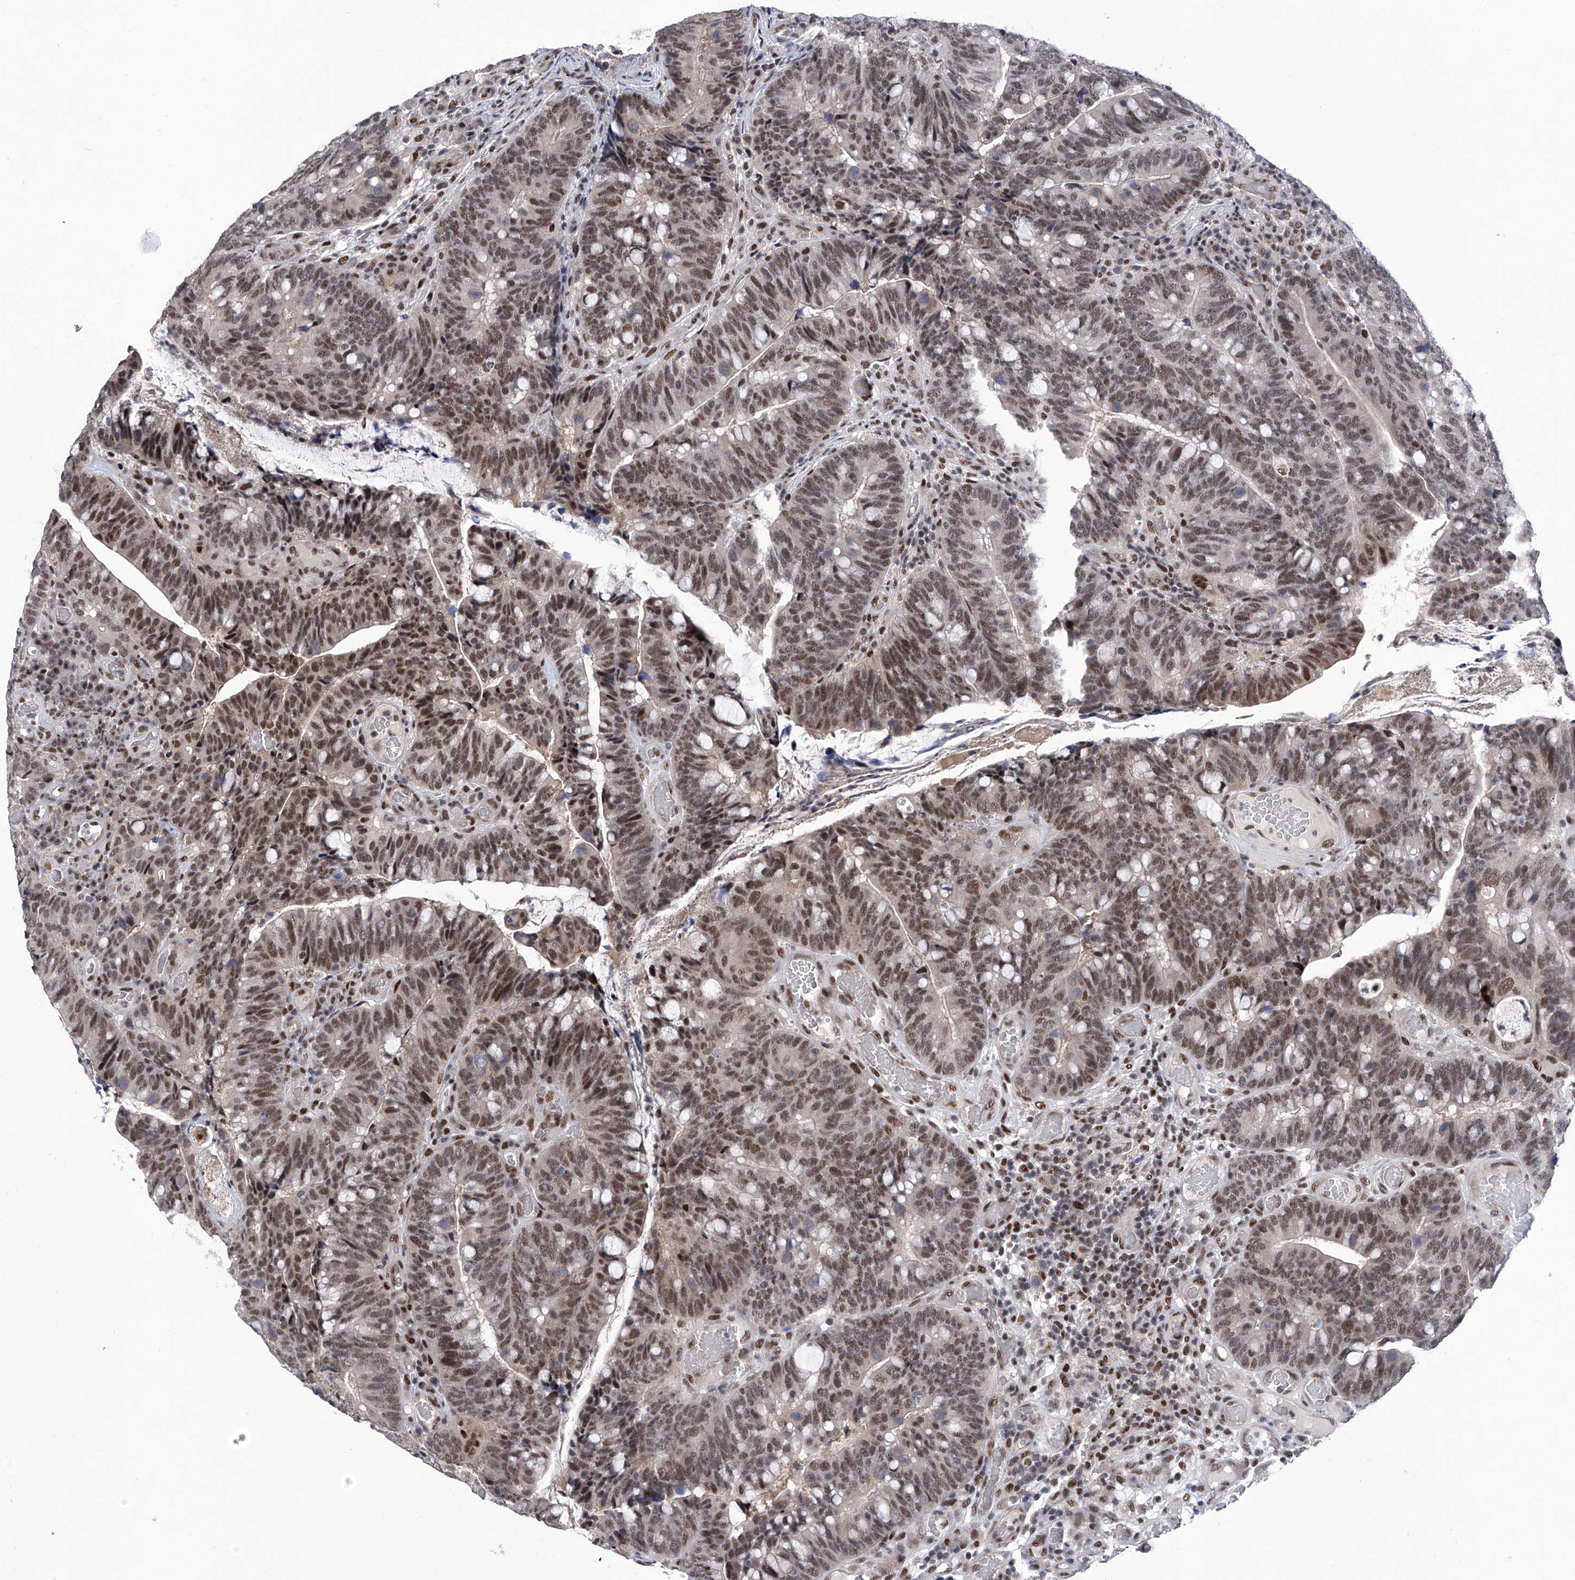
{"staining": {"intensity": "moderate", "quantity": ">75%", "location": "nuclear"}, "tissue": "colorectal cancer", "cell_type": "Tumor cells", "image_type": "cancer", "snomed": [{"axis": "morphology", "description": "Adenocarcinoma, NOS"}, {"axis": "topography", "description": "Colon"}], "caption": "This histopathology image shows immunohistochemistry staining of human colorectal cancer (adenocarcinoma), with medium moderate nuclear expression in approximately >75% of tumor cells.", "gene": "RAD54L", "patient": {"sex": "female", "age": 66}}